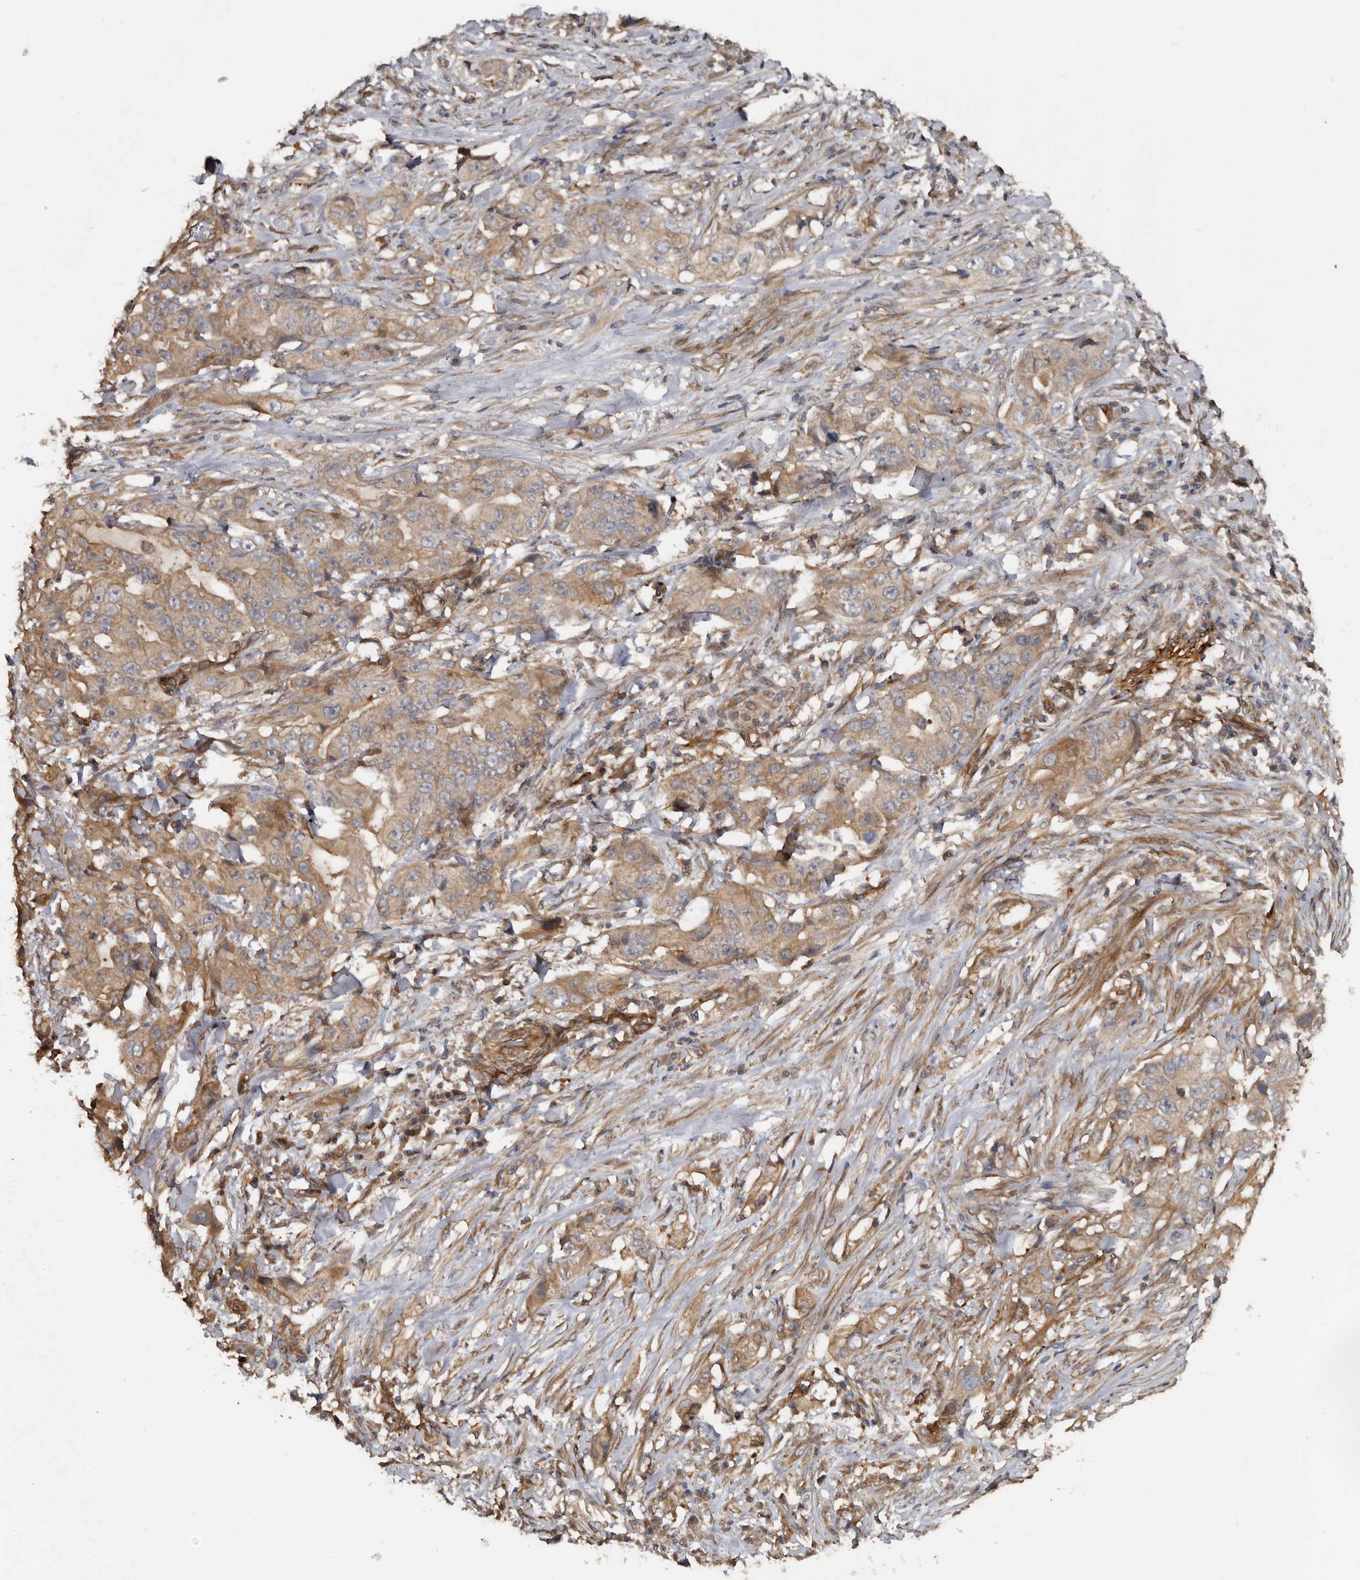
{"staining": {"intensity": "weak", "quantity": ">75%", "location": "cytoplasmic/membranous"}, "tissue": "lung cancer", "cell_type": "Tumor cells", "image_type": "cancer", "snomed": [{"axis": "morphology", "description": "Adenocarcinoma, NOS"}, {"axis": "topography", "description": "Lung"}], "caption": "An image showing weak cytoplasmic/membranous expression in approximately >75% of tumor cells in lung cancer, as visualized by brown immunohistochemical staining.", "gene": "EXOC3L1", "patient": {"sex": "female", "age": 51}}